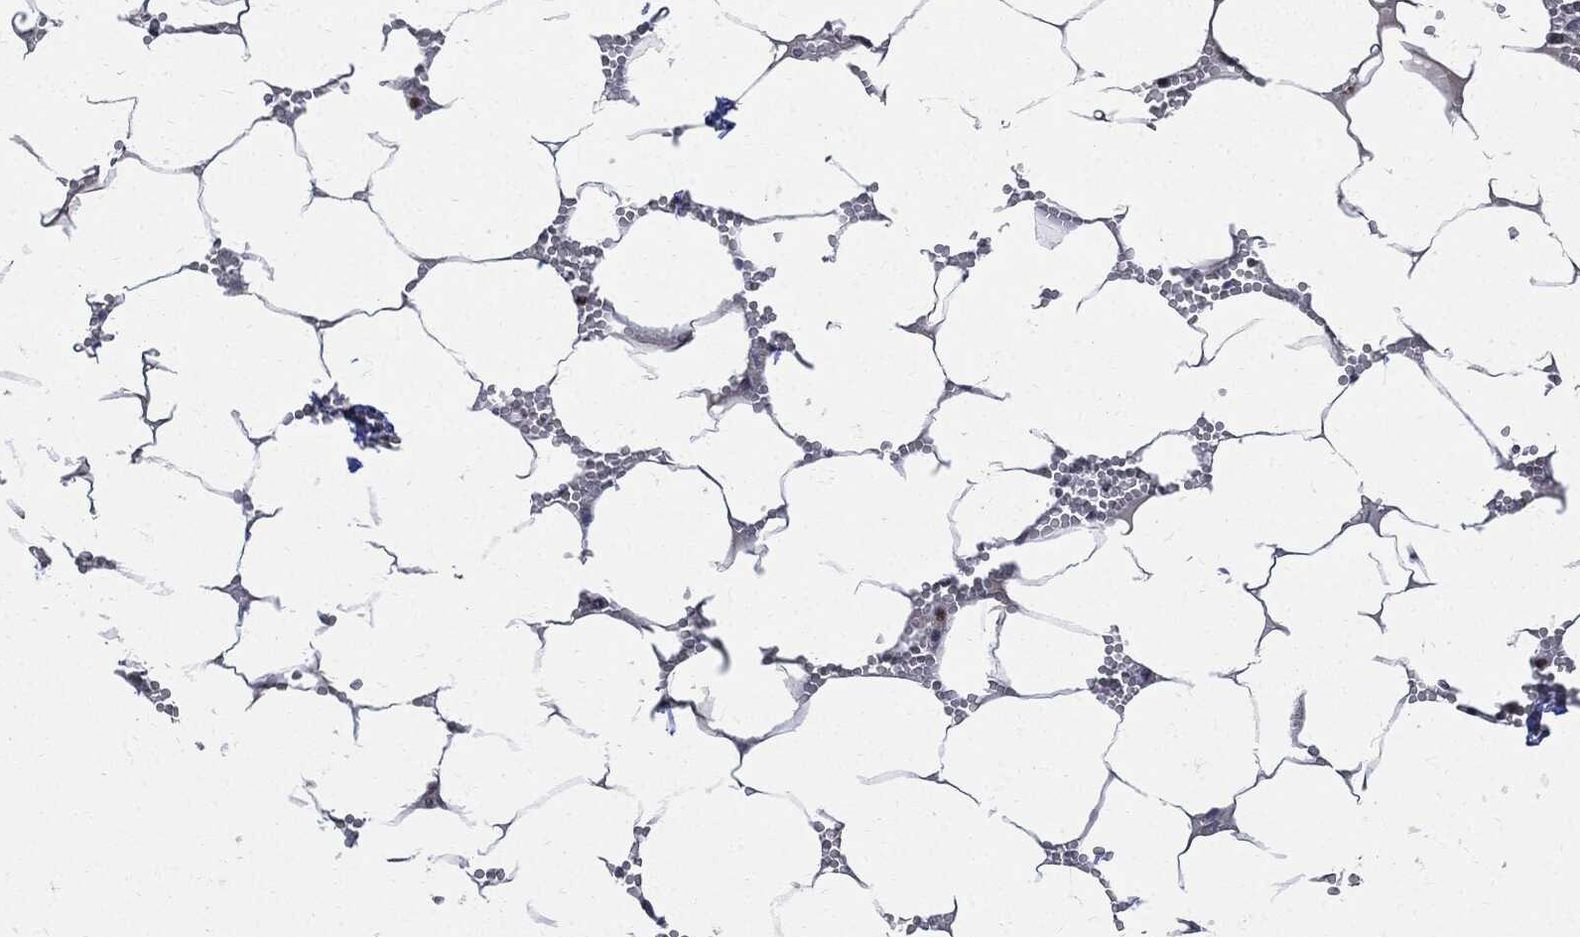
{"staining": {"intensity": "strong", "quantity": "25%-75%", "location": "nuclear"}, "tissue": "bone marrow", "cell_type": "Hematopoietic cells", "image_type": "normal", "snomed": [{"axis": "morphology", "description": "Normal tissue, NOS"}, {"axis": "topography", "description": "Bone marrow"}], "caption": "A photomicrograph of bone marrow stained for a protein shows strong nuclear brown staining in hematopoietic cells. (IHC, brightfield microscopy, high magnification).", "gene": "PCNA", "patient": {"sex": "female", "age": 64}}